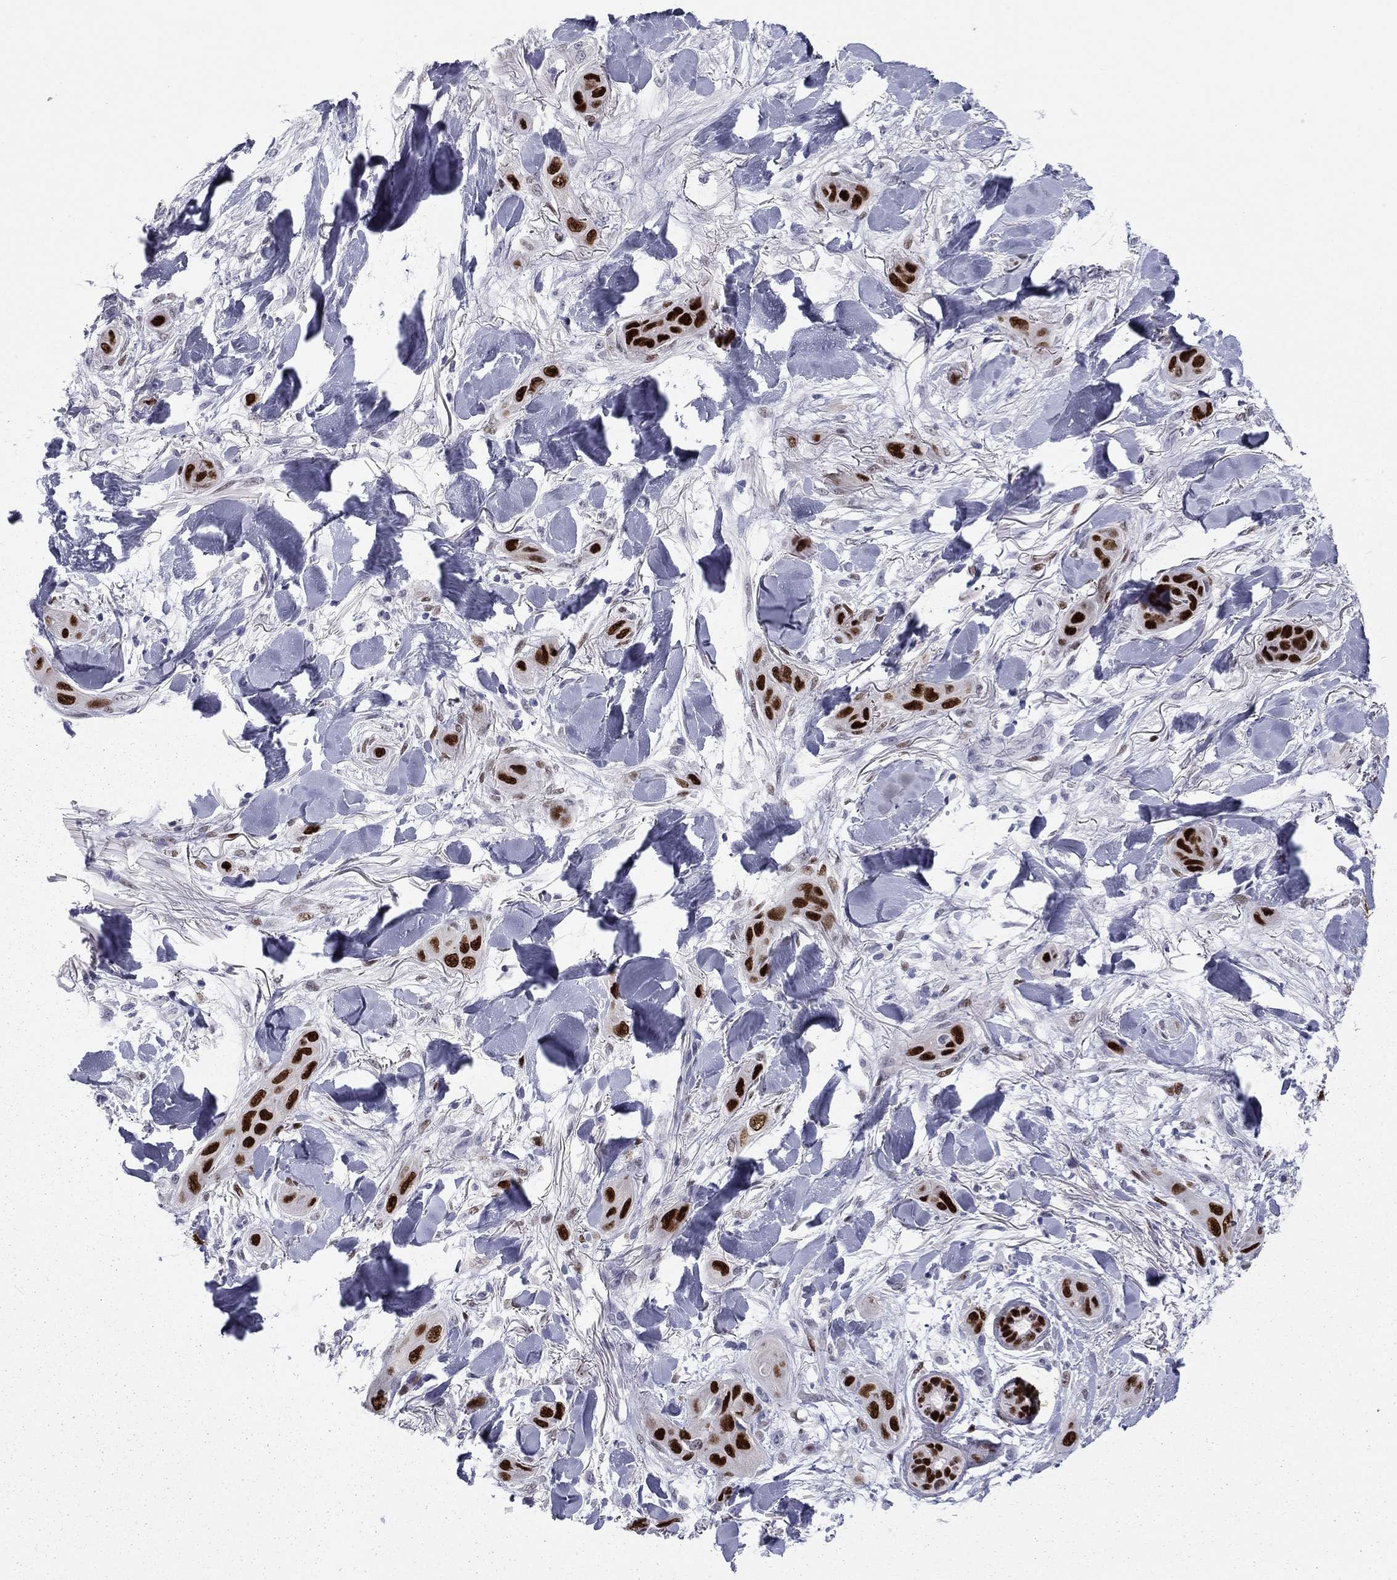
{"staining": {"intensity": "strong", "quantity": ">75%", "location": "nuclear"}, "tissue": "skin cancer", "cell_type": "Tumor cells", "image_type": "cancer", "snomed": [{"axis": "morphology", "description": "Squamous cell carcinoma, NOS"}, {"axis": "topography", "description": "Skin"}], "caption": "Squamous cell carcinoma (skin) stained for a protein (brown) displays strong nuclear positive positivity in about >75% of tumor cells.", "gene": "TFAP2B", "patient": {"sex": "male", "age": 78}}